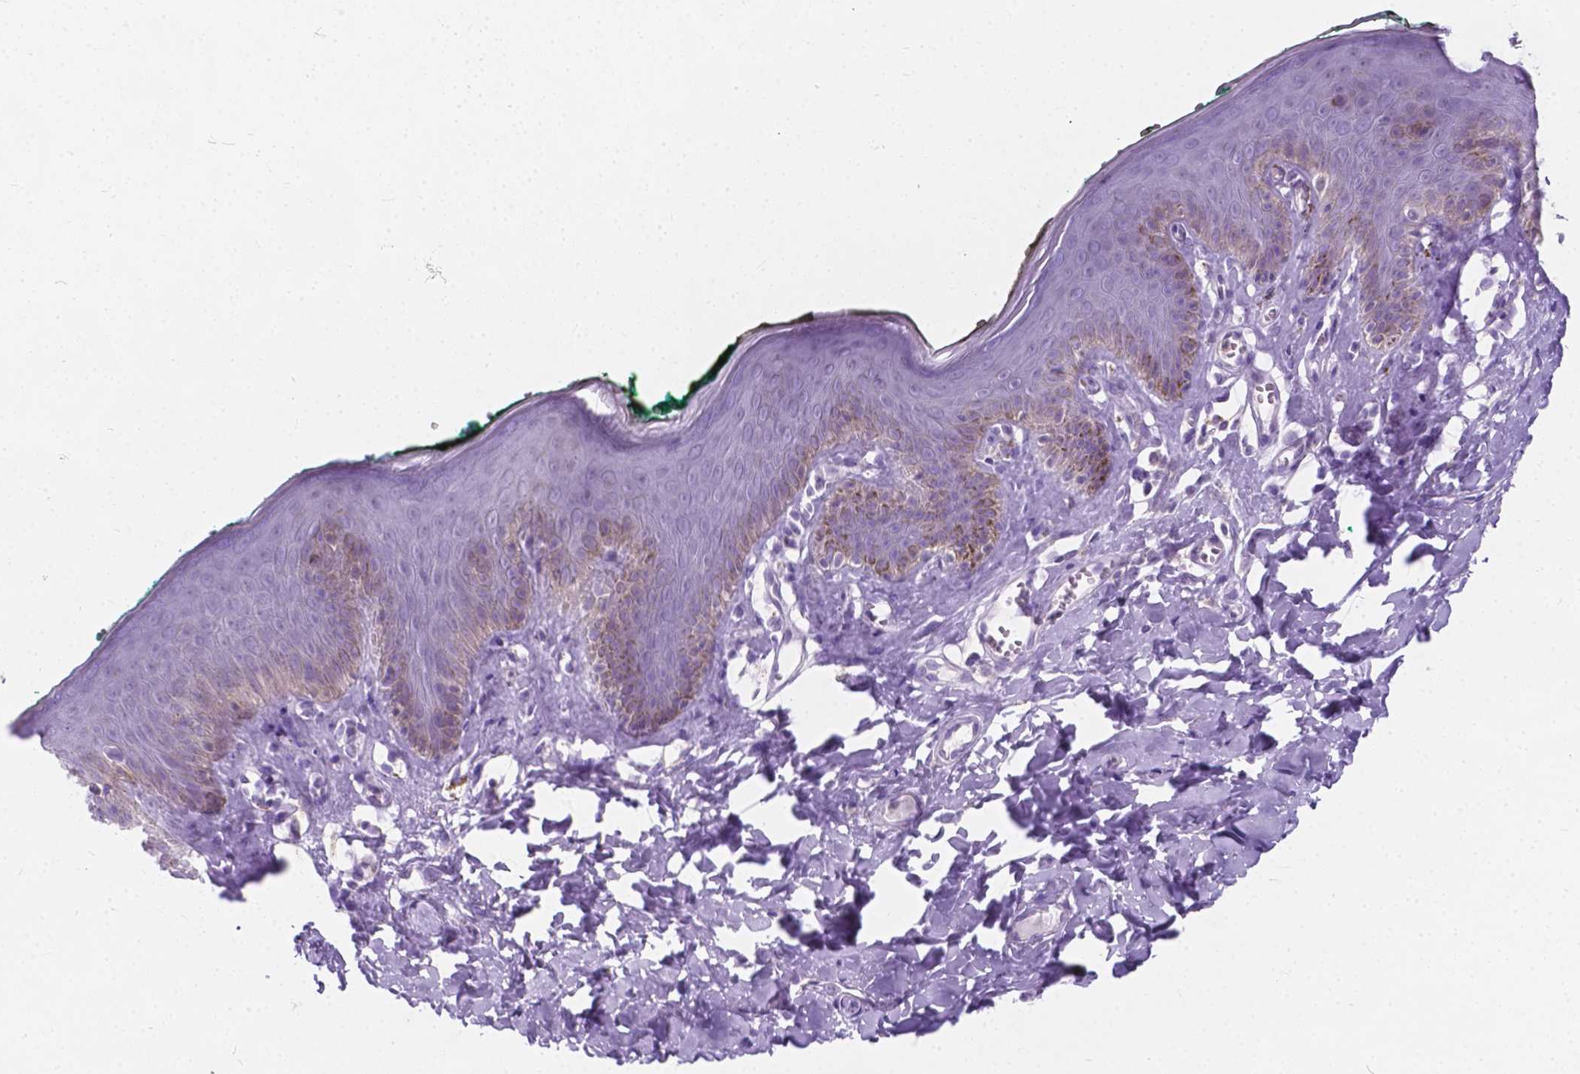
{"staining": {"intensity": "moderate", "quantity": "<25%", "location": "cytoplasmic/membranous"}, "tissue": "skin", "cell_type": "Epidermal cells", "image_type": "normal", "snomed": [{"axis": "morphology", "description": "Normal tissue, NOS"}, {"axis": "topography", "description": "Vulva"}, {"axis": "topography", "description": "Peripheral nerve tissue"}], "caption": "Protein positivity by immunohistochemistry (IHC) shows moderate cytoplasmic/membranous positivity in about <25% of epidermal cells in normal skin.", "gene": "KIAA0040", "patient": {"sex": "female", "age": 66}}